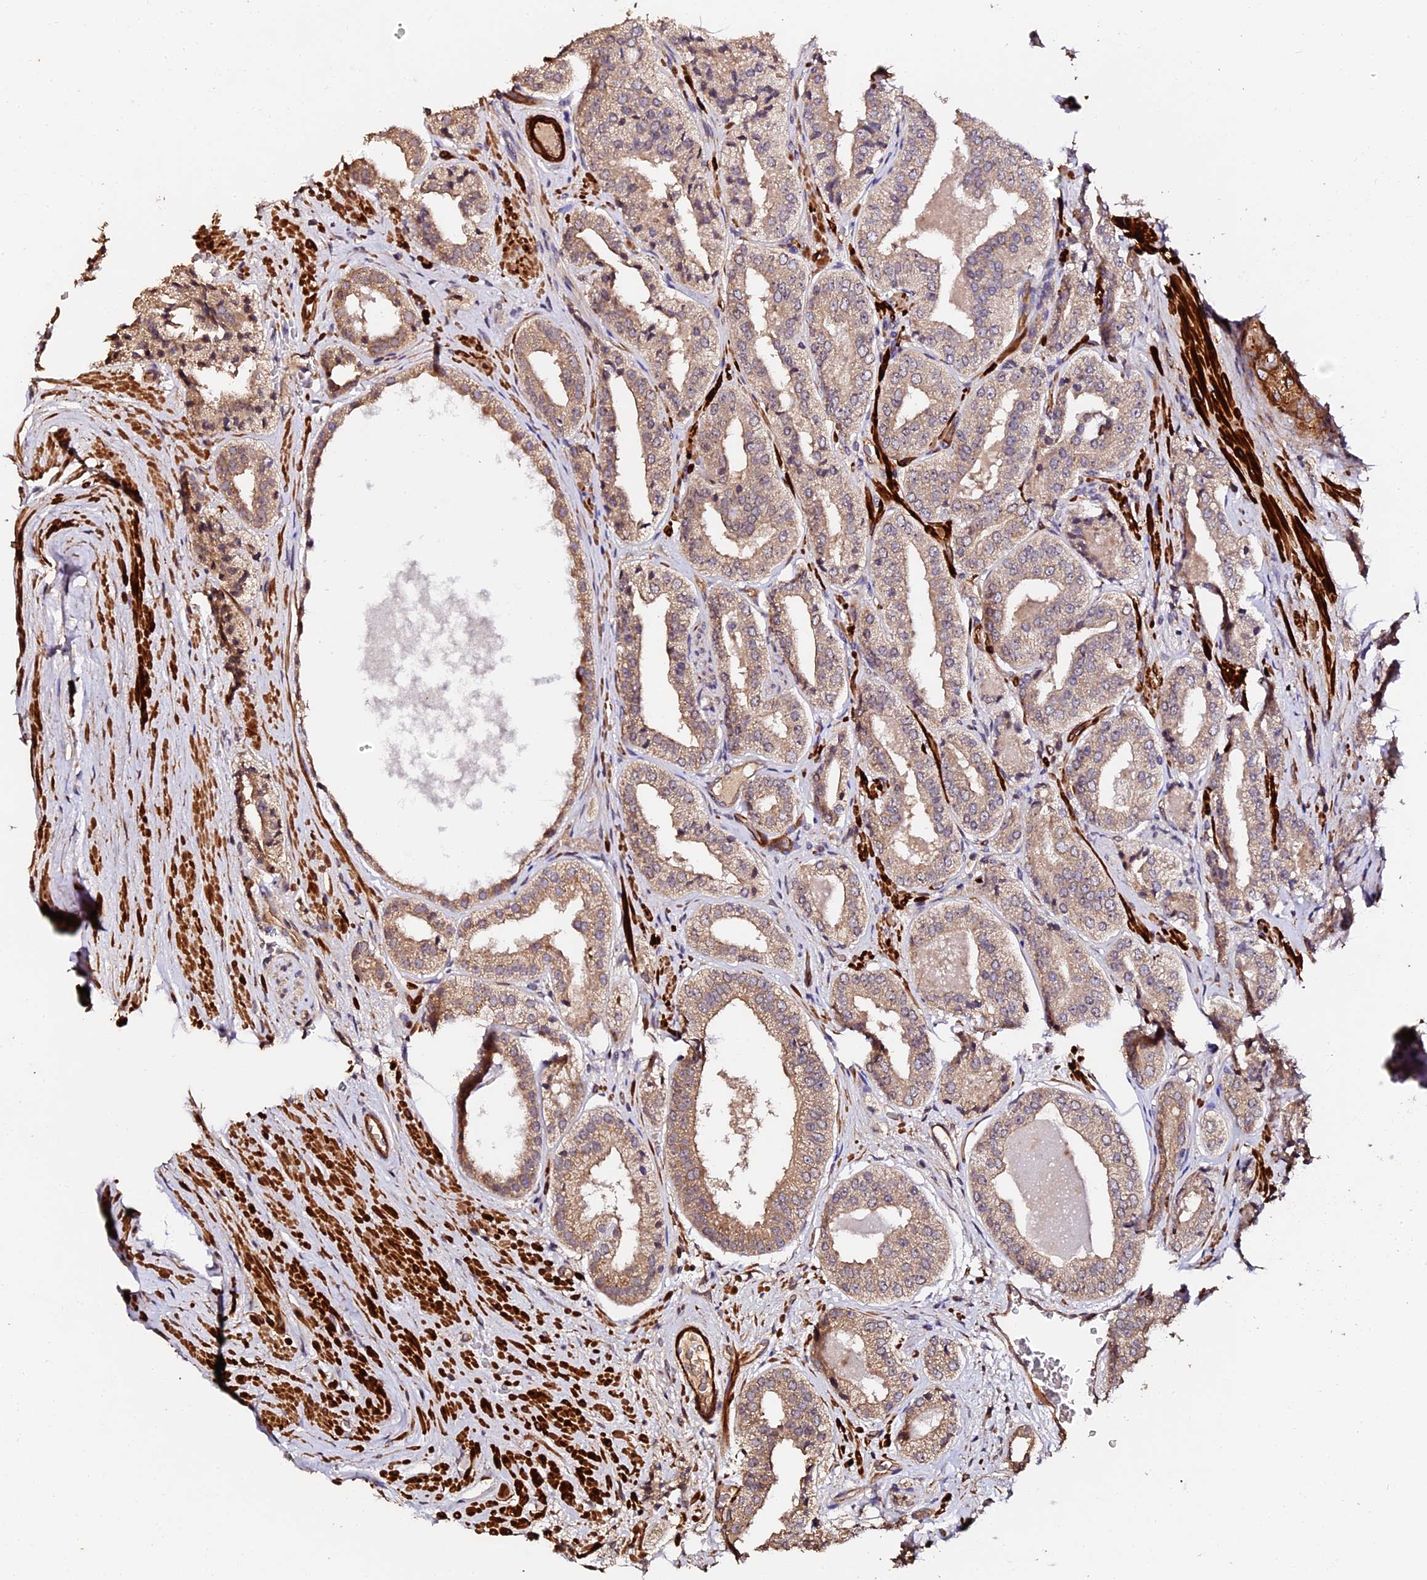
{"staining": {"intensity": "moderate", "quantity": "25%-75%", "location": "cytoplasmic/membranous"}, "tissue": "prostate cancer", "cell_type": "Tumor cells", "image_type": "cancer", "snomed": [{"axis": "morphology", "description": "Adenocarcinoma, High grade"}, {"axis": "topography", "description": "Prostate"}], "caption": "IHC of high-grade adenocarcinoma (prostate) exhibits medium levels of moderate cytoplasmic/membranous staining in about 25%-75% of tumor cells.", "gene": "TDO2", "patient": {"sex": "male", "age": 71}}